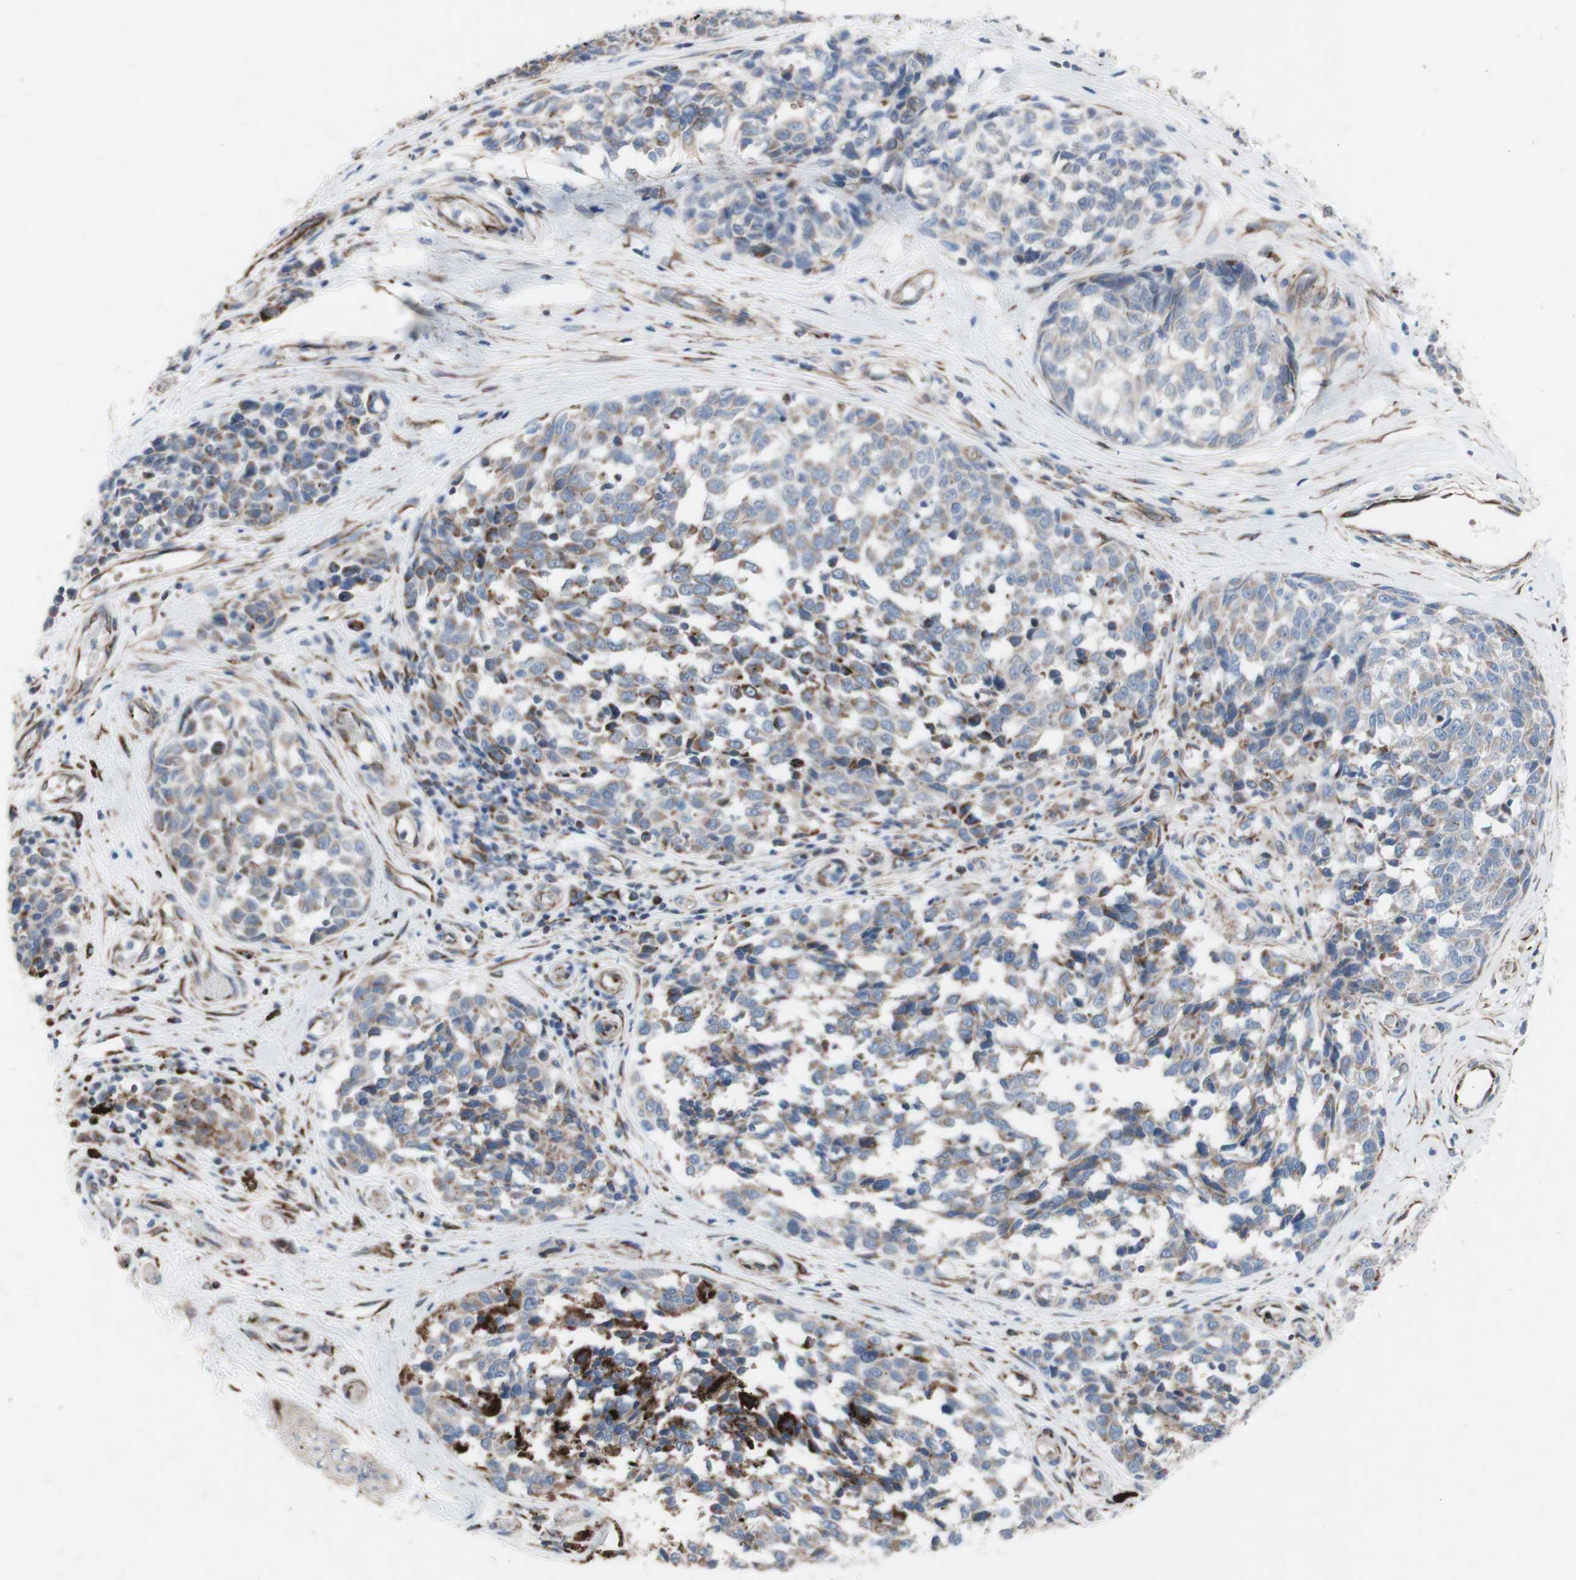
{"staining": {"intensity": "moderate", "quantity": "25%-75%", "location": "cytoplasmic/membranous"}, "tissue": "melanoma", "cell_type": "Tumor cells", "image_type": "cancer", "snomed": [{"axis": "morphology", "description": "Malignant melanoma, NOS"}, {"axis": "topography", "description": "Skin"}], "caption": "Malignant melanoma stained with a brown dye exhibits moderate cytoplasmic/membranous positive positivity in about 25%-75% of tumor cells.", "gene": "AGPAT5", "patient": {"sex": "female", "age": 64}}